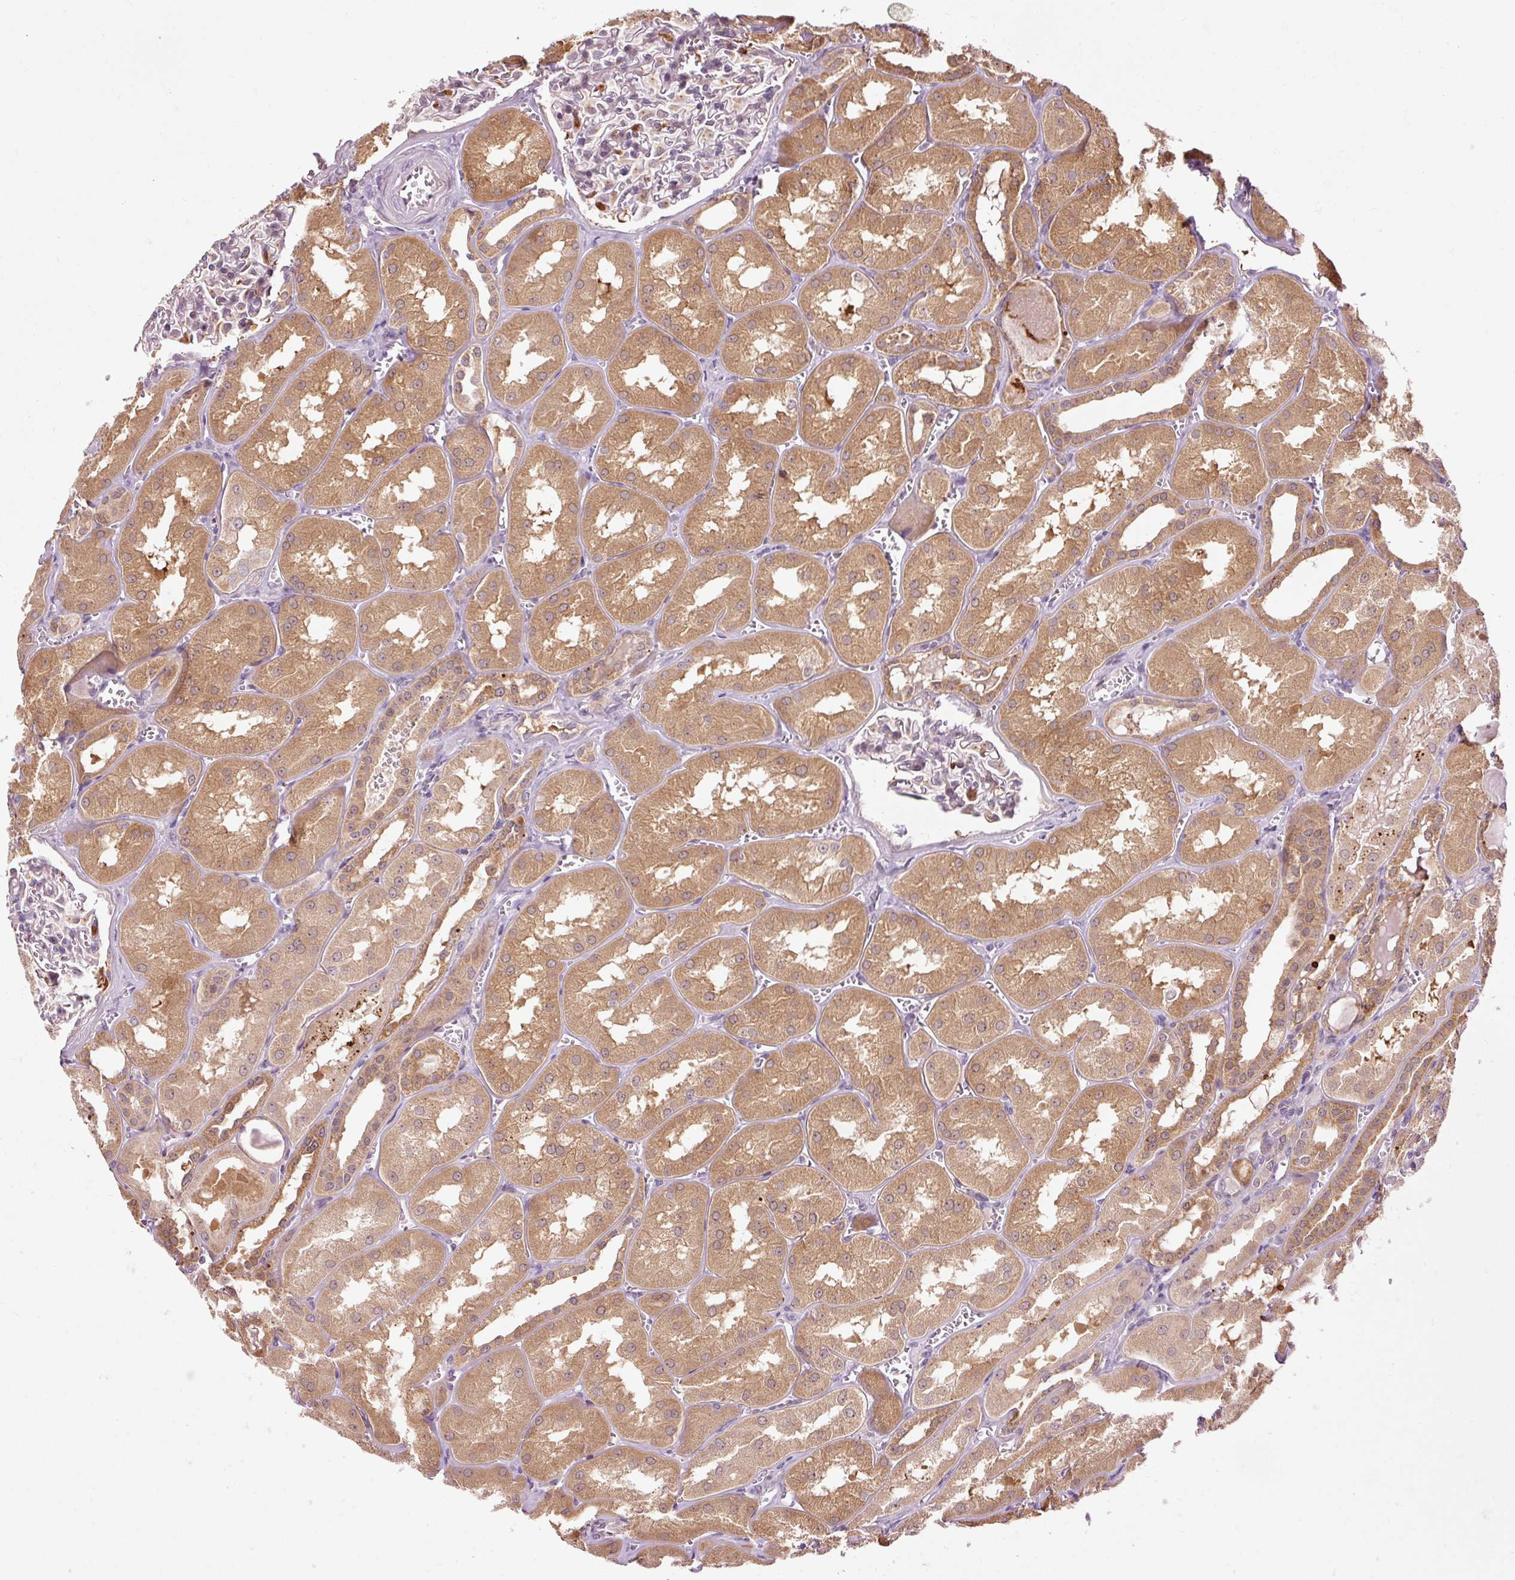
{"staining": {"intensity": "negative", "quantity": "none", "location": "none"}, "tissue": "kidney", "cell_type": "Cells in glomeruli", "image_type": "normal", "snomed": [{"axis": "morphology", "description": "Normal tissue, NOS"}, {"axis": "topography", "description": "Kidney"}], "caption": "This is an immunohistochemistry (IHC) histopathology image of normal kidney. There is no positivity in cells in glomeruli.", "gene": "PRDX5", "patient": {"sex": "male", "age": 61}}